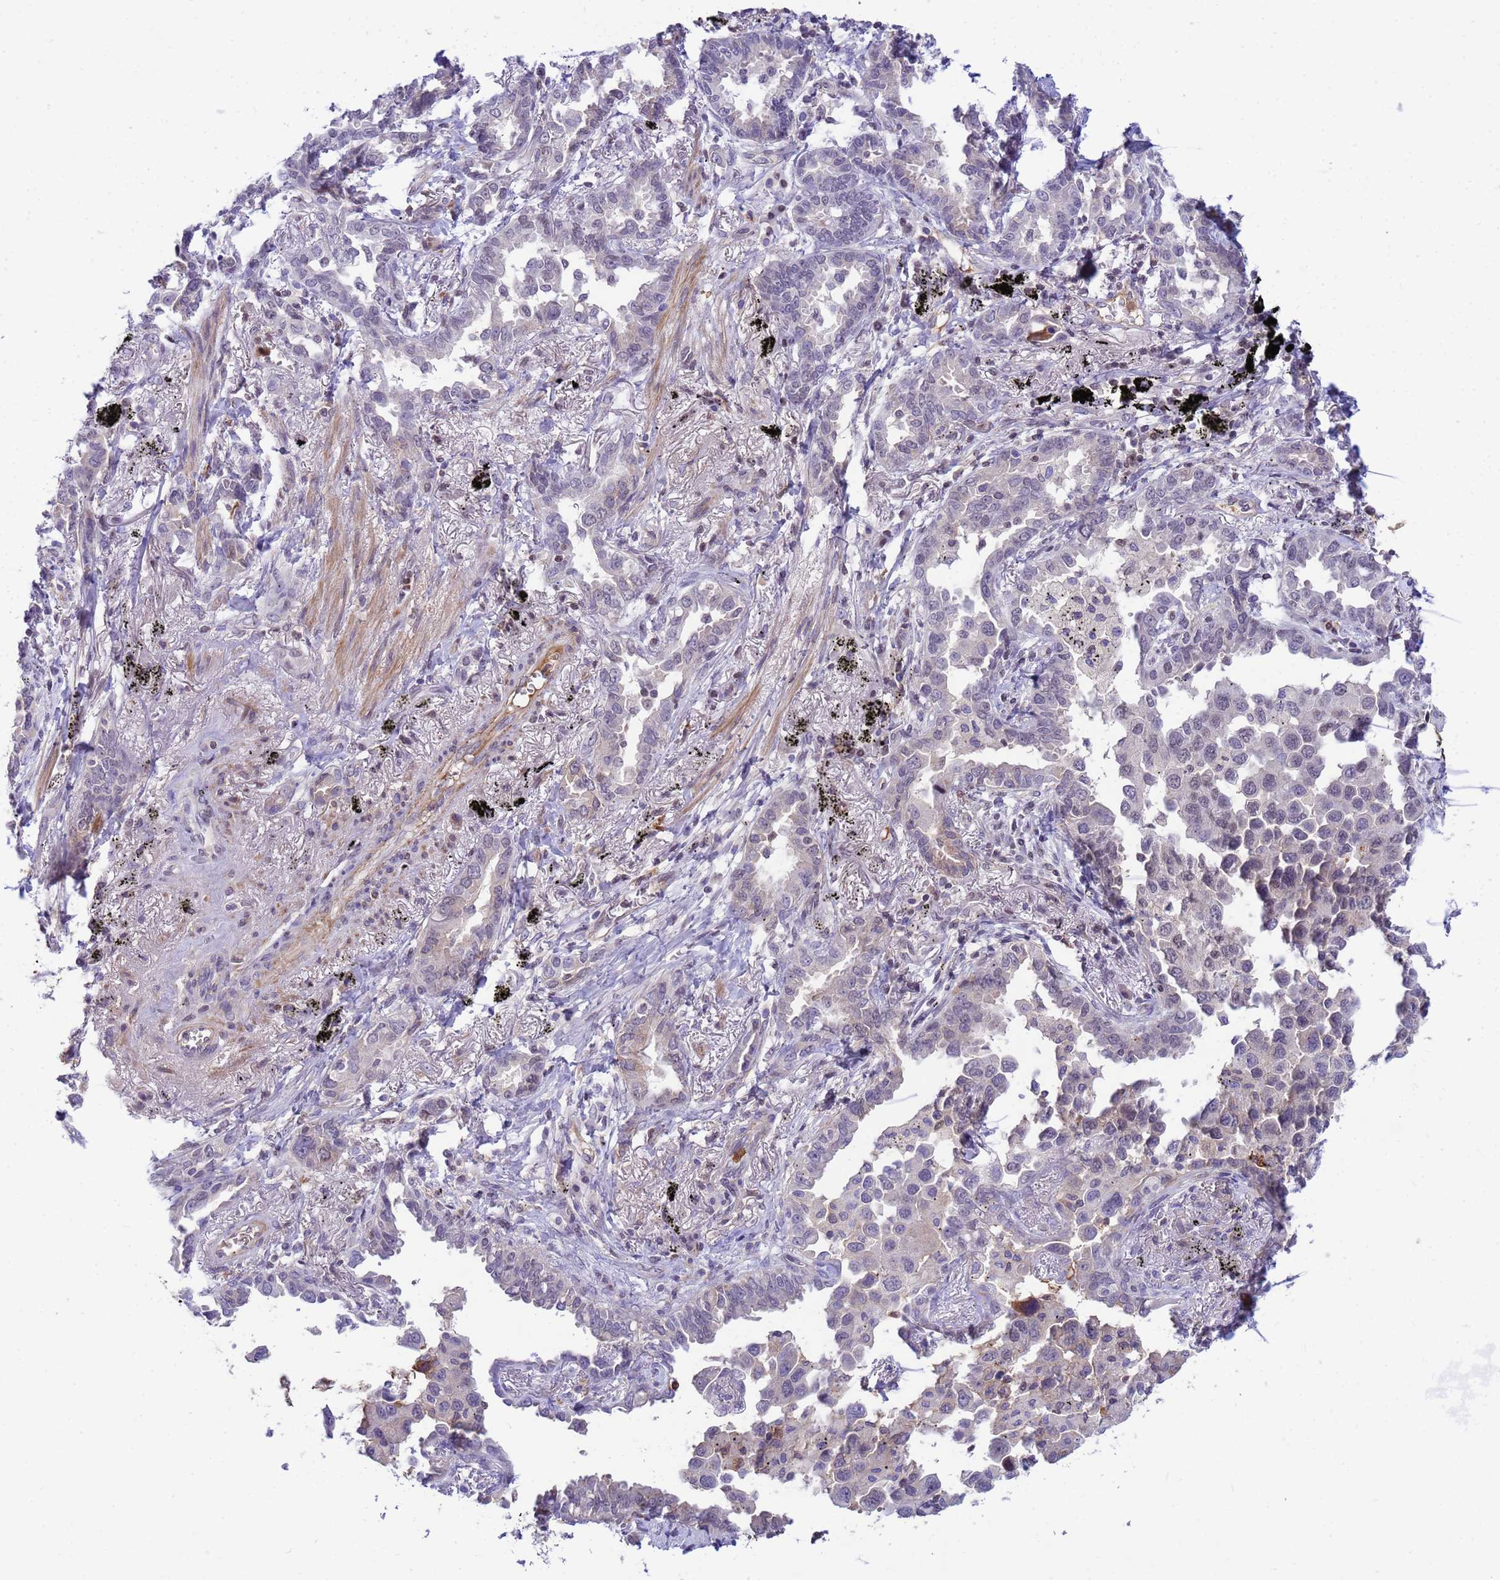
{"staining": {"intensity": "negative", "quantity": "none", "location": "none"}, "tissue": "lung cancer", "cell_type": "Tumor cells", "image_type": "cancer", "snomed": [{"axis": "morphology", "description": "Adenocarcinoma, NOS"}, {"axis": "topography", "description": "Lung"}], "caption": "Immunohistochemical staining of lung cancer (adenocarcinoma) exhibits no significant staining in tumor cells.", "gene": "ORM1", "patient": {"sex": "male", "age": 67}}